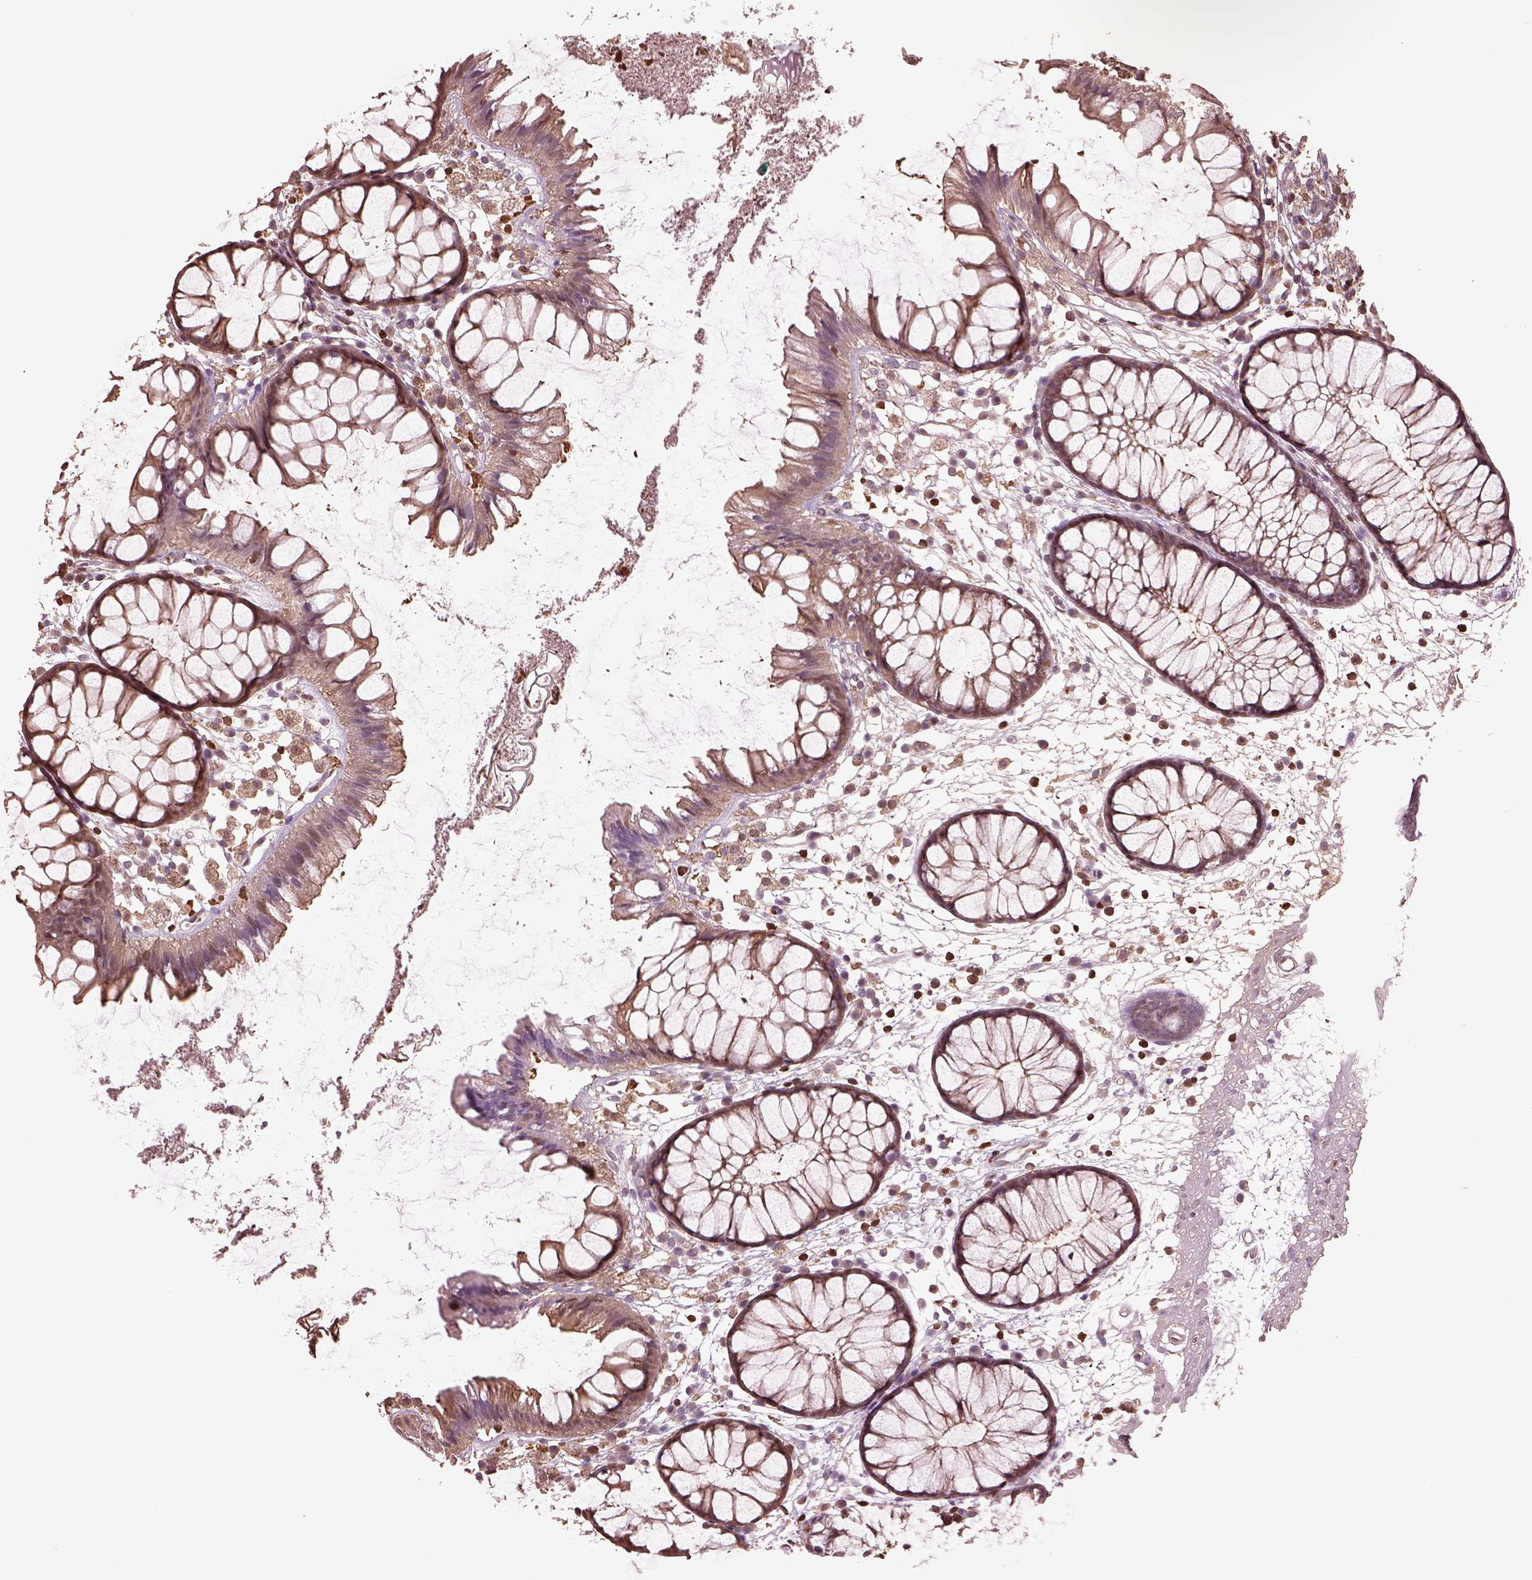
{"staining": {"intensity": "negative", "quantity": "none", "location": "none"}, "tissue": "colon", "cell_type": "Endothelial cells", "image_type": "normal", "snomed": [{"axis": "morphology", "description": "Normal tissue, NOS"}, {"axis": "morphology", "description": "Adenocarcinoma, NOS"}, {"axis": "topography", "description": "Colon"}], "caption": "This is an IHC photomicrograph of normal colon. There is no staining in endothelial cells.", "gene": "IL31RA", "patient": {"sex": "male", "age": 65}}